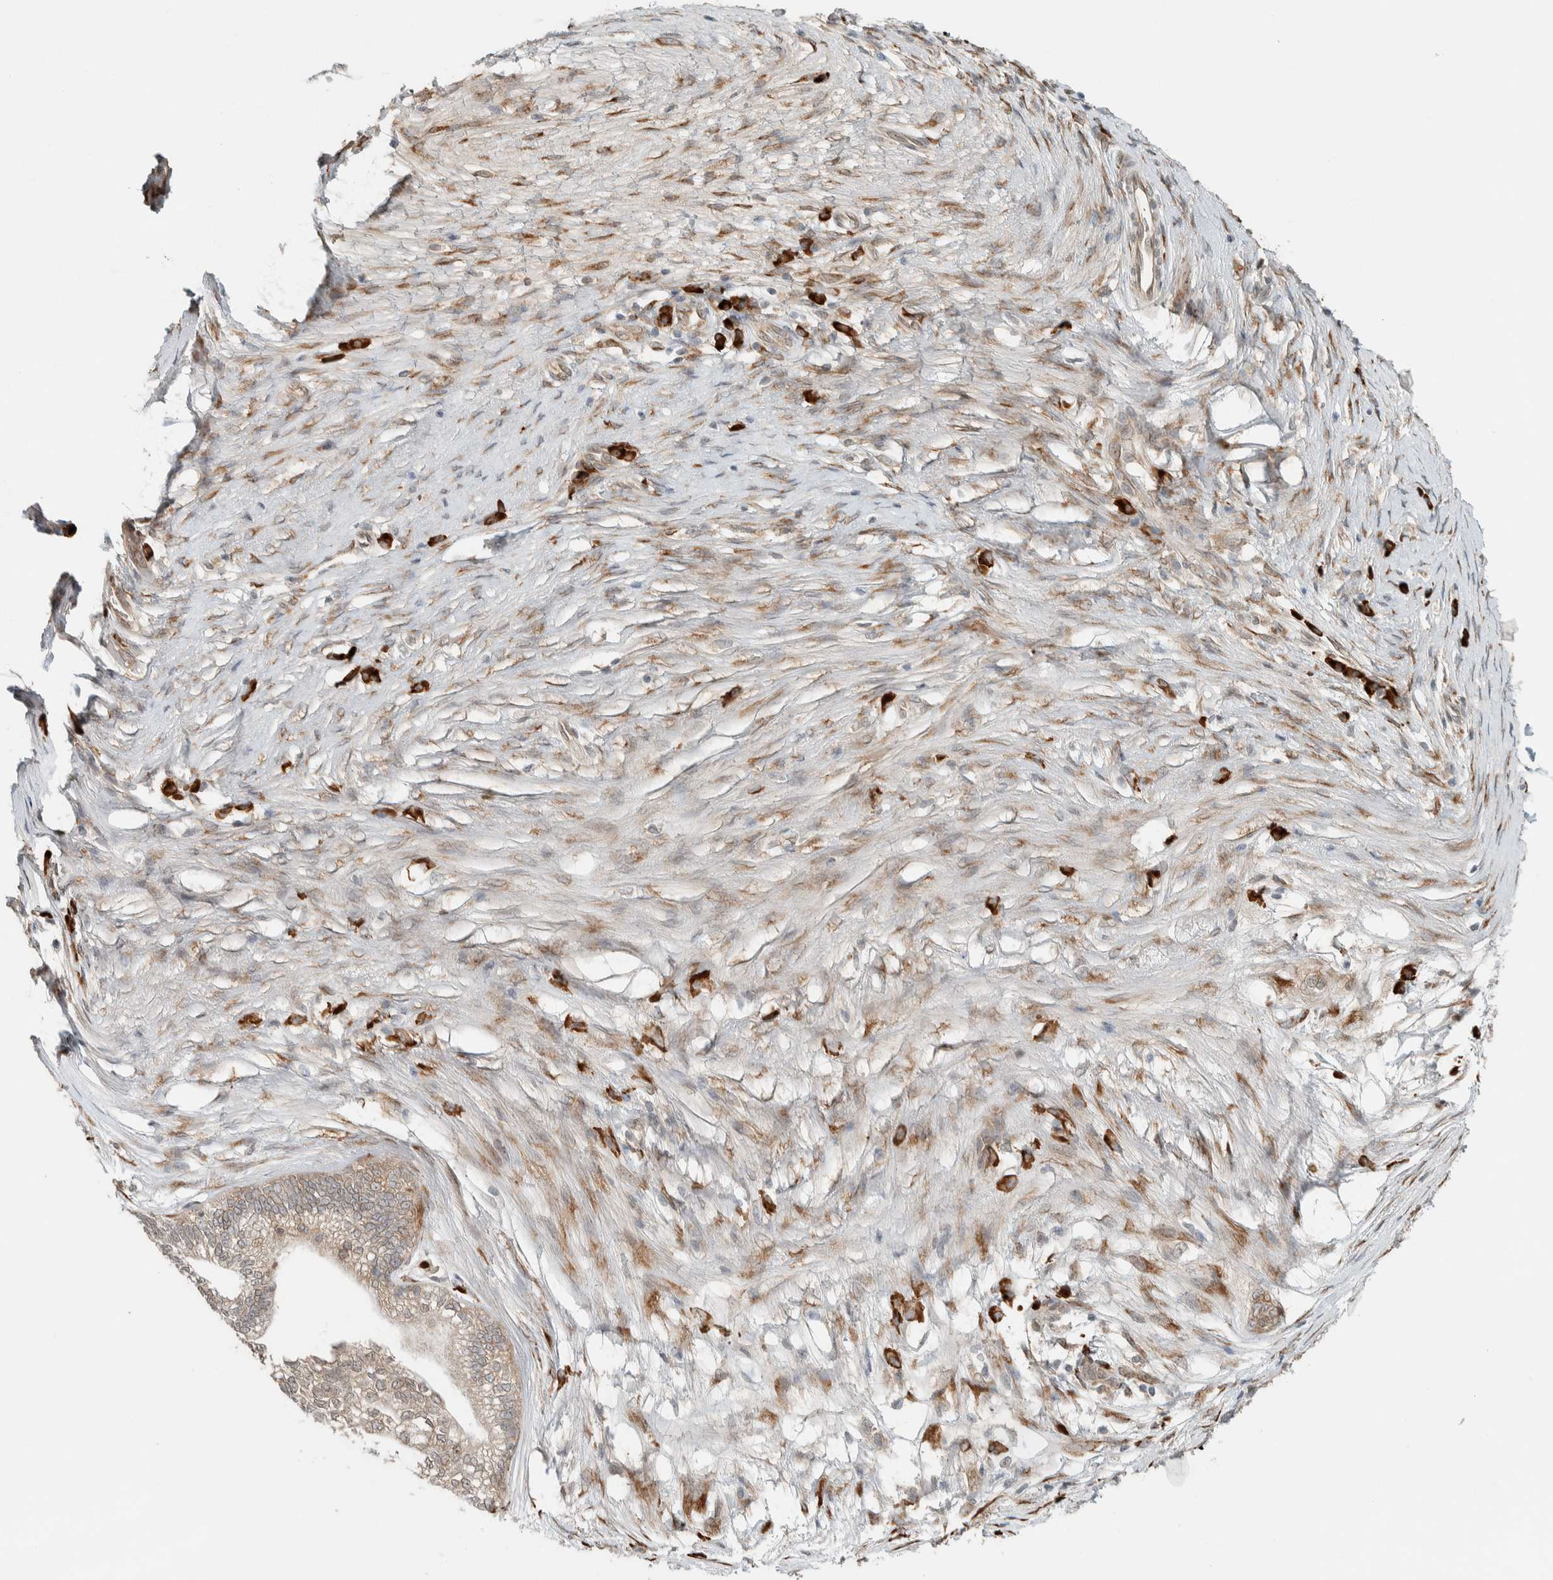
{"staining": {"intensity": "weak", "quantity": ">75%", "location": "cytoplasmic/membranous"}, "tissue": "pancreatic cancer", "cell_type": "Tumor cells", "image_type": "cancer", "snomed": [{"axis": "morphology", "description": "Adenocarcinoma, NOS"}, {"axis": "topography", "description": "Pancreas"}], "caption": "About >75% of tumor cells in human pancreatic cancer (adenocarcinoma) demonstrate weak cytoplasmic/membranous protein positivity as visualized by brown immunohistochemical staining.", "gene": "CTBP2", "patient": {"sex": "male", "age": 72}}